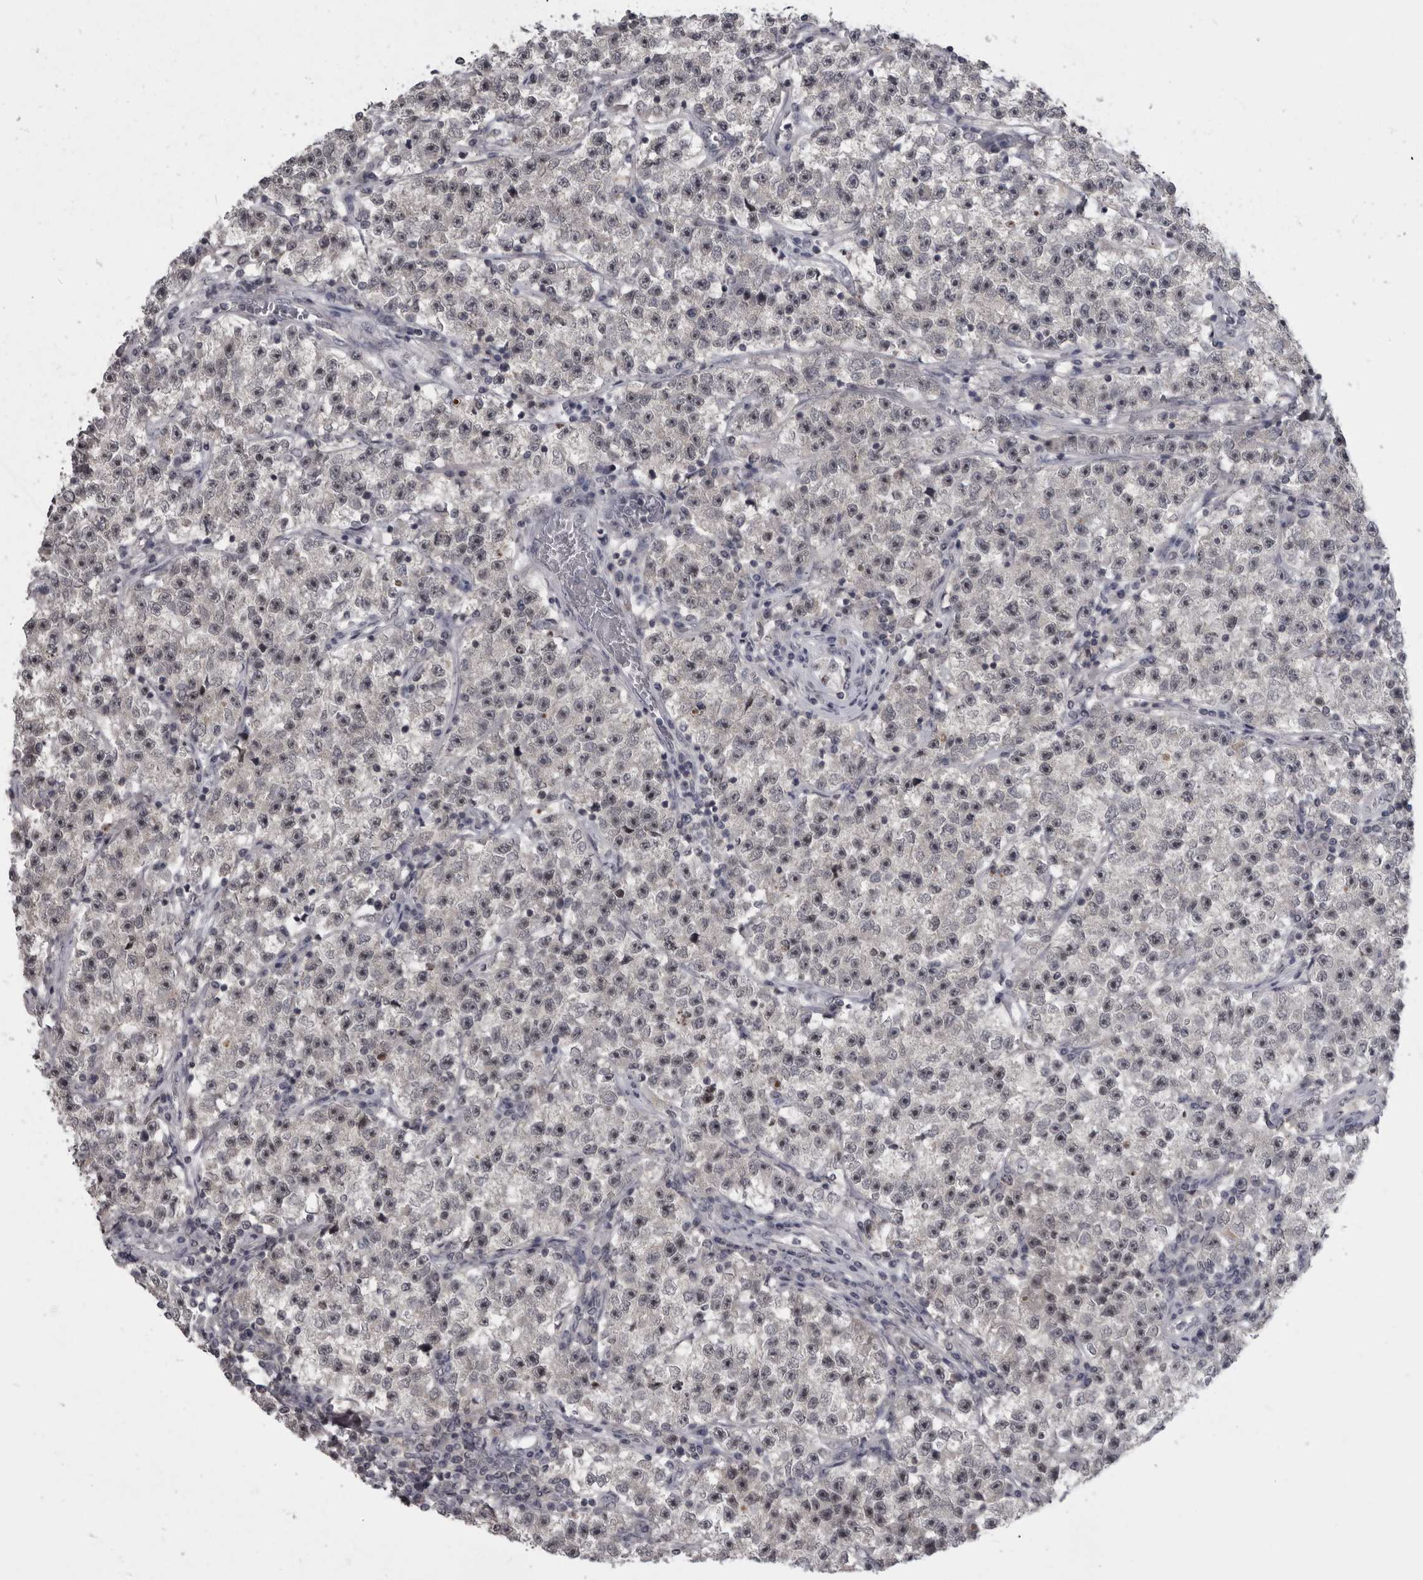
{"staining": {"intensity": "negative", "quantity": "none", "location": "none"}, "tissue": "testis cancer", "cell_type": "Tumor cells", "image_type": "cancer", "snomed": [{"axis": "morphology", "description": "Seminoma, NOS"}, {"axis": "topography", "description": "Testis"}], "caption": "High power microscopy histopathology image of an IHC image of testis cancer (seminoma), revealing no significant expression in tumor cells. Brightfield microscopy of IHC stained with DAB (3,3'-diaminobenzidine) (brown) and hematoxylin (blue), captured at high magnification.", "gene": "MRTO4", "patient": {"sex": "male", "age": 22}}